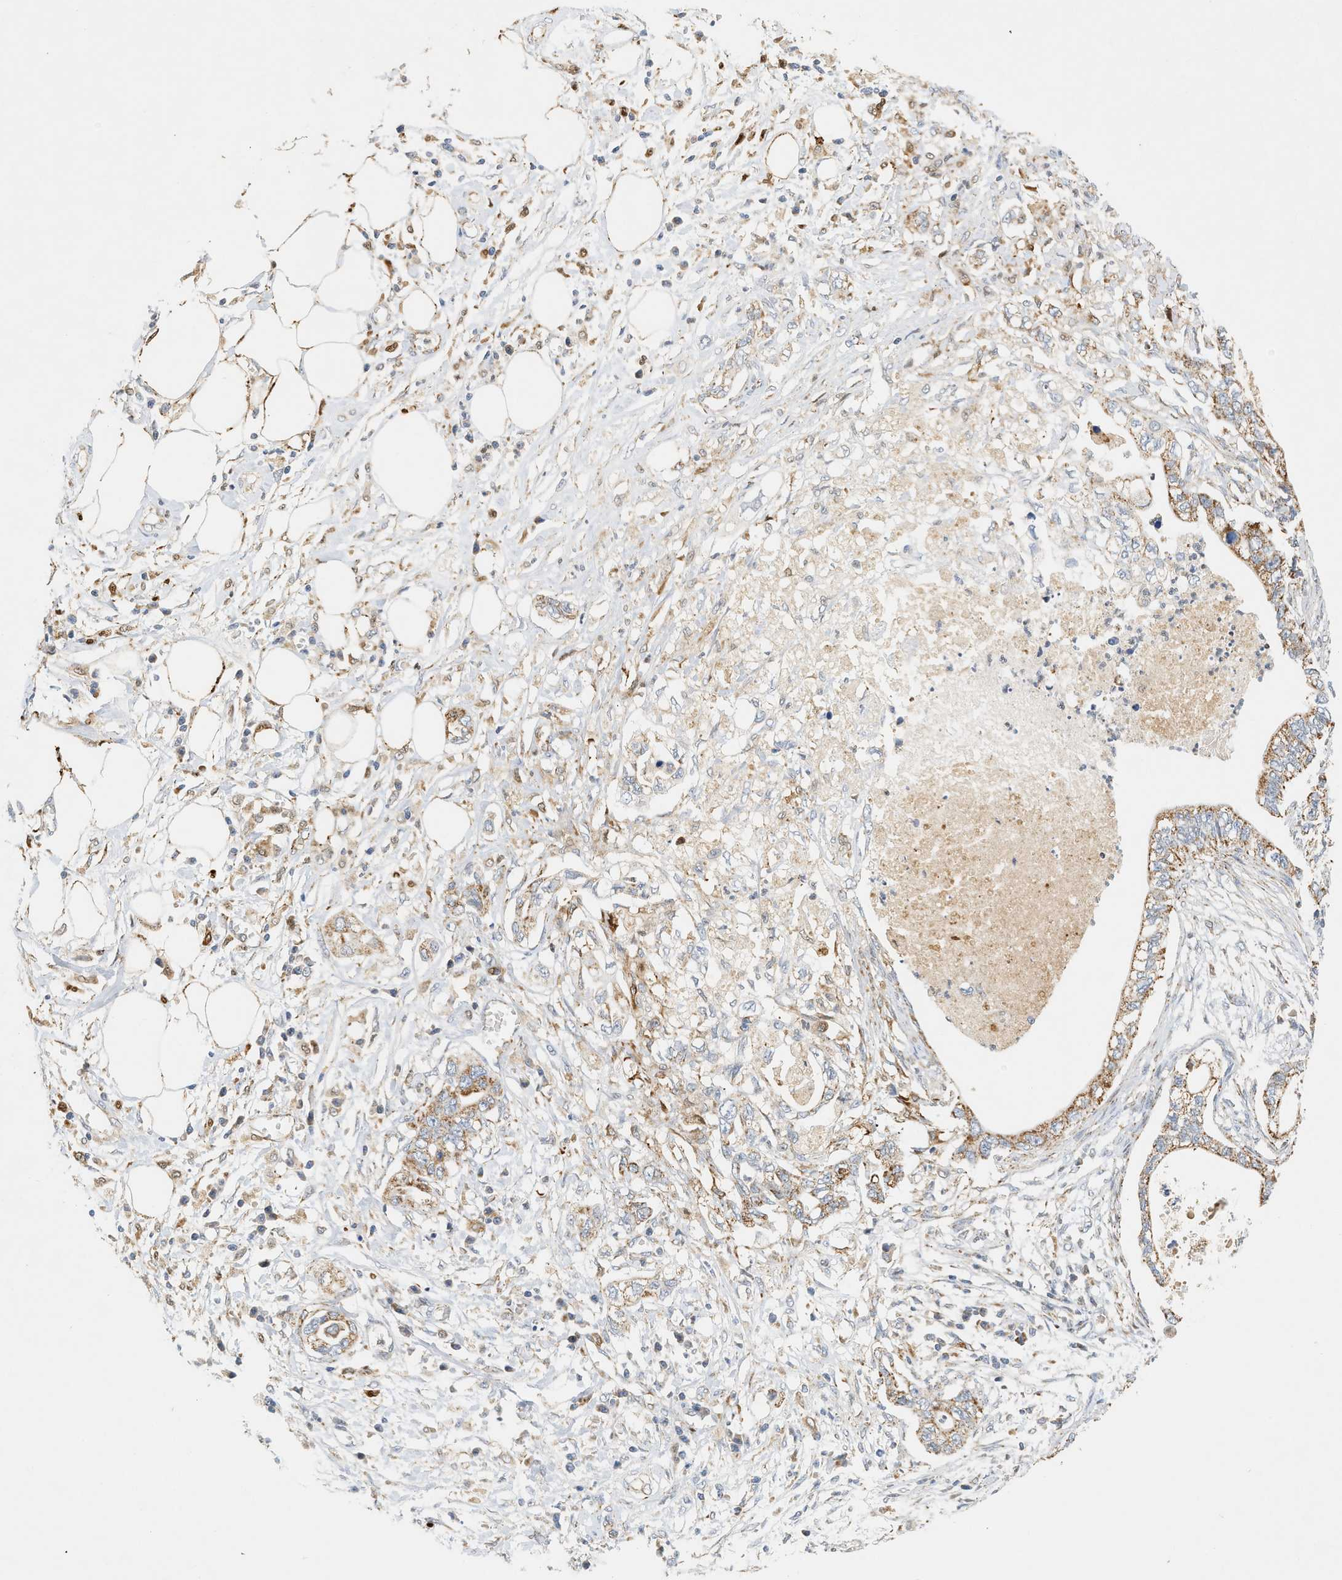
{"staining": {"intensity": "moderate", "quantity": ">75%", "location": "cytoplasmic/membranous"}, "tissue": "pancreatic cancer", "cell_type": "Tumor cells", "image_type": "cancer", "snomed": [{"axis": "morphology", "description": "Adenocarcinoma, NOS"}, {"axis": "topography", "description": "Pancreas"}], "caption": "Protein staining shows moderate cytoplasmic/membranous expression in approximately >75% of tumor cells in adenocarcinoma (pancreatic). The protein is stained brown, and the nuclei are stained in blue (DAB (3,3'-diaminobenzidine) IHC with brightfield microscopy, high magnification).", "gene": "MCU", "patient": {"sex": "male", "age": 56}}